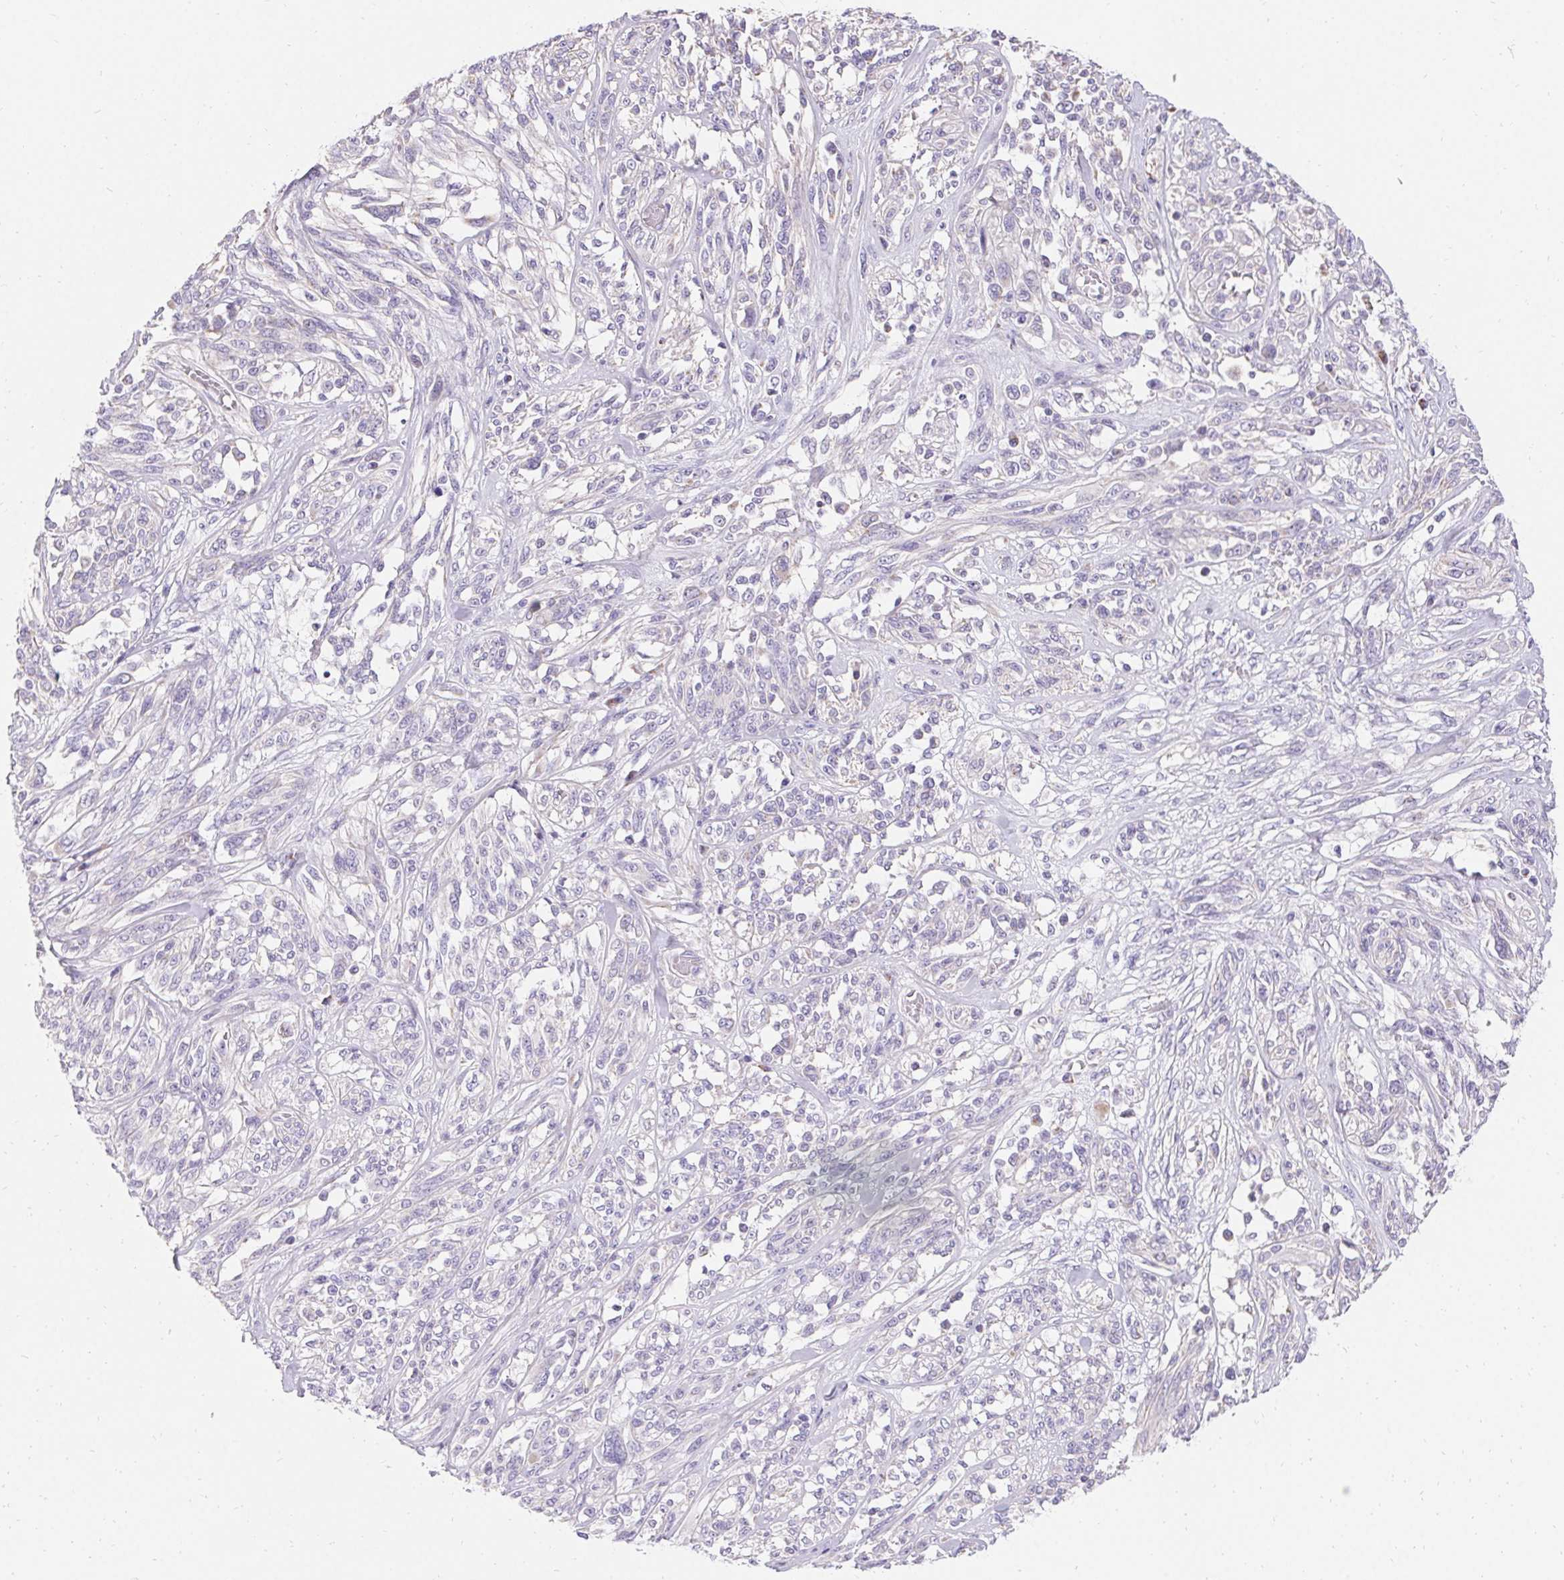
{"staining": {"intensity": "negative", "quantity": "none", "location": "none"}, "tissue": "melanoma", "cell_type": "Tumor cells", "image_type": "cancer", "snomed": [{"axis": "morphology", "description": "Malignant melanoma, NOS"}, {"axis": "topography", "description": "Skin"}], "caption": "This image is of malignant melanoma stained with IHC to label a protein in brown with the nuclei are counter-stained blue. There is no expression in tumor cells.", "gene": "ASGR2", "patient": {"sex": "female", "age": 91}}